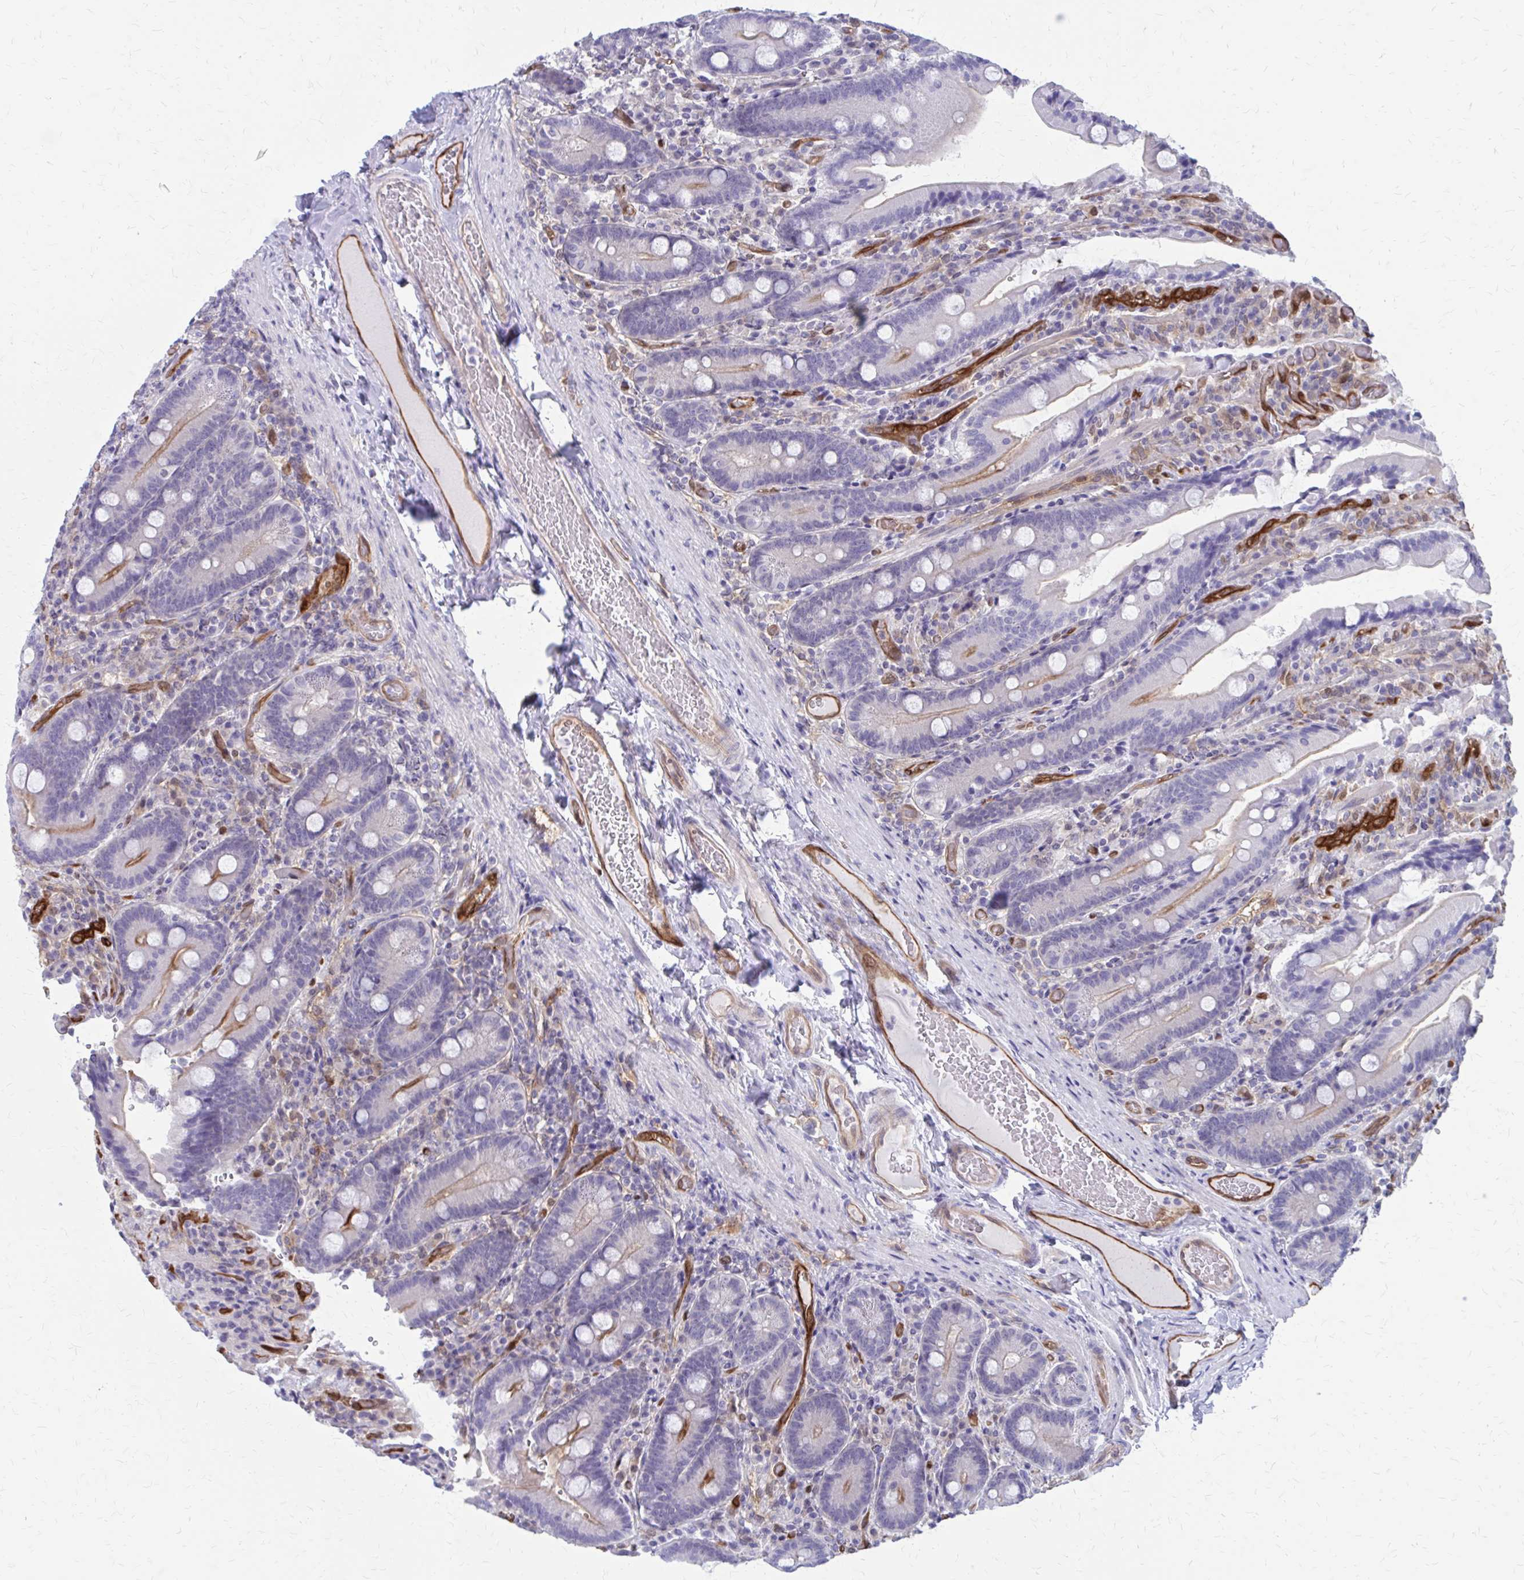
{"staining": {"intensity": "moderate", "quantity": "<25%", "location": "cytoplasmic/membranous"}, "tissue": "duodenum", "cell_type": "Glandular cells", "image_type": "normal", "snomed": [{"axis": "morphology", "description": "Normal tissue, NOS"}, {"axis": "topography", "description": "Duodenum"}], "caption": "Protein staining of unremarkable duodenum exhibits moderate cytoplasmic/membranous positivity in about <25% of glandular cells.", "gene": "CLIC2", "patient": {"sex": "female", "age": 62}}